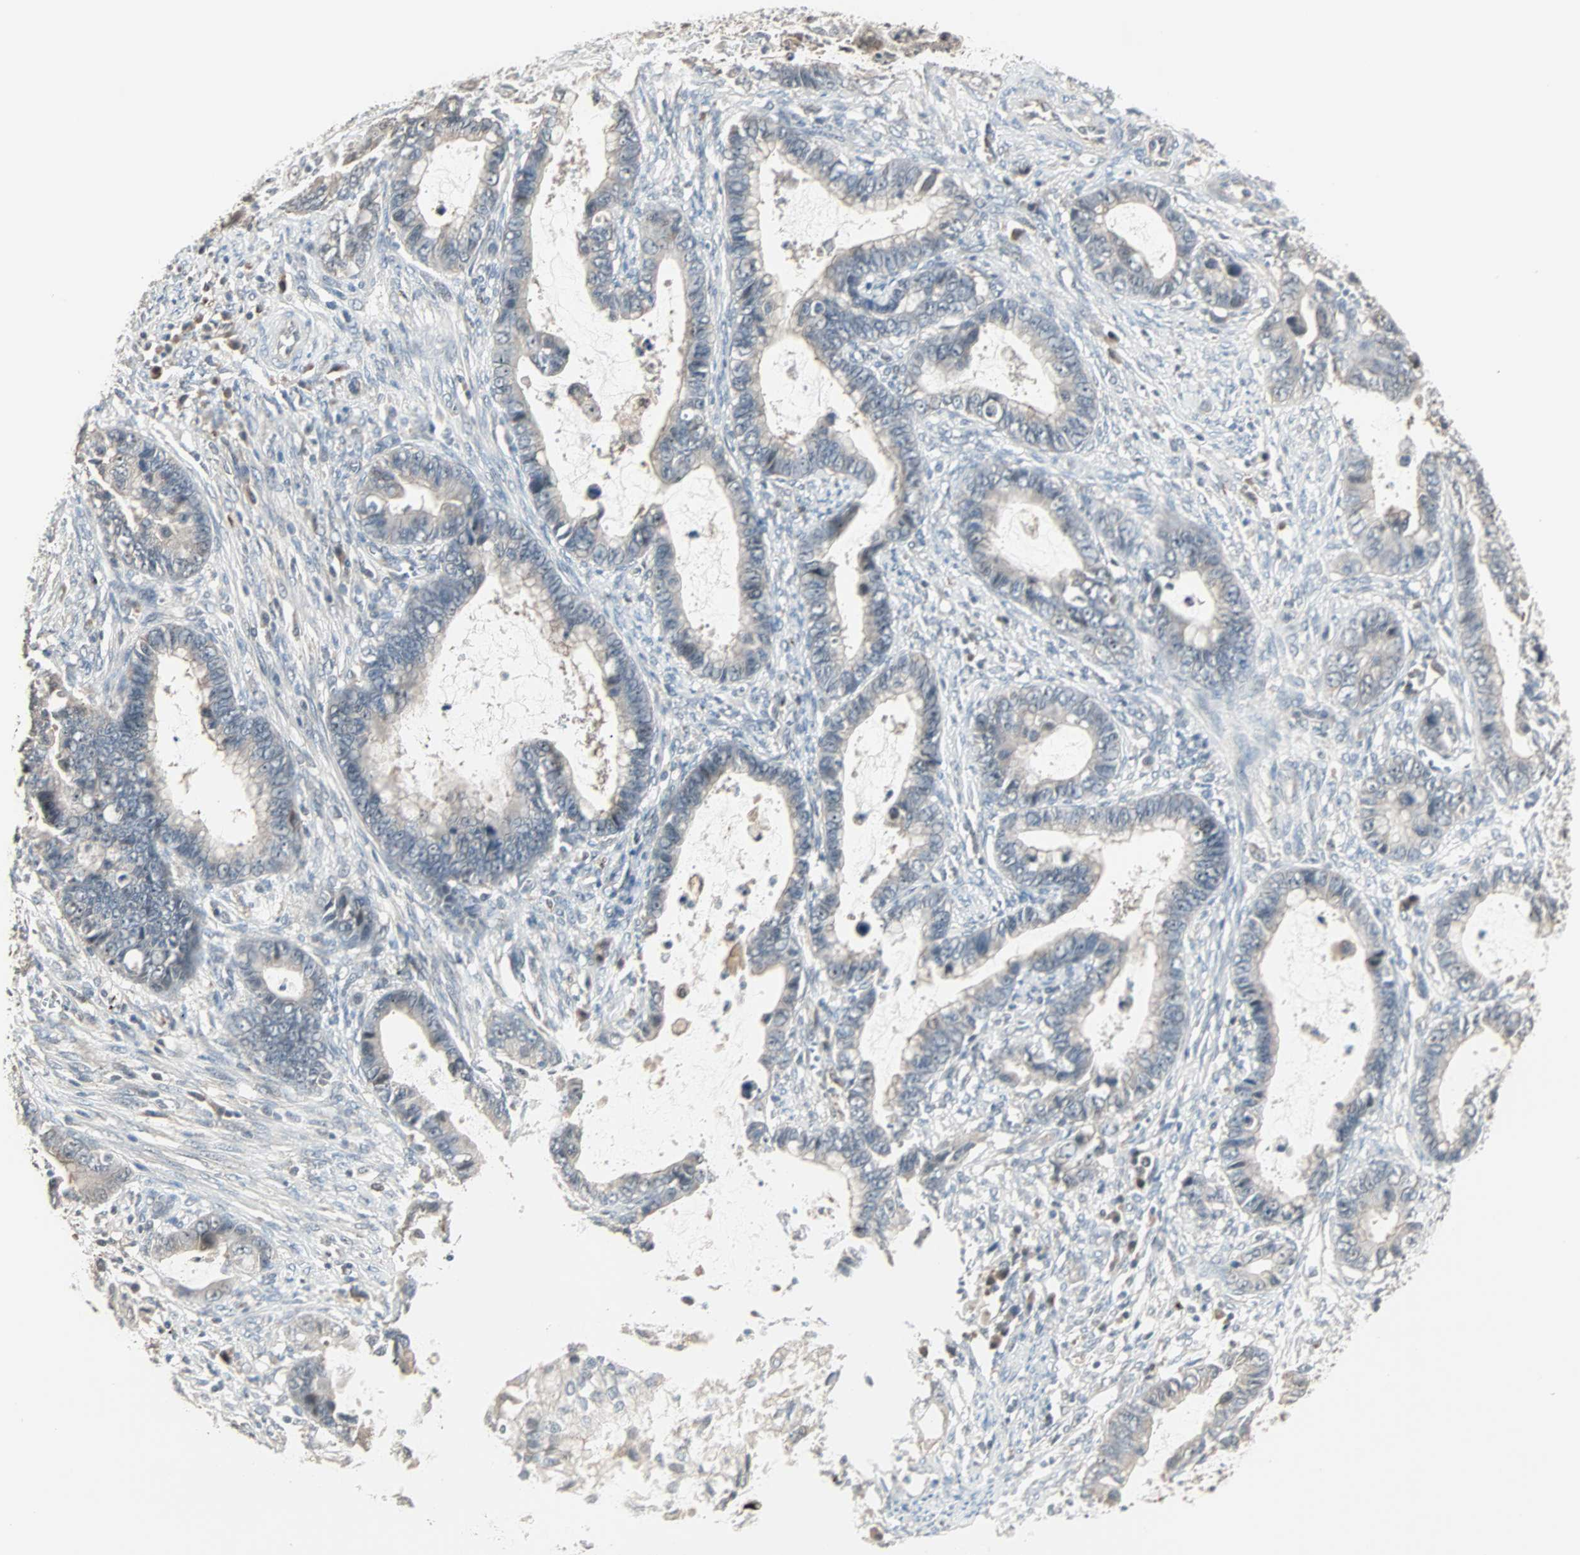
{"staining": {"intensity": "weak", "quantity": "25%-75%", "location": "cytoplasmic/membranous"}, "tissue": "cervical cancer", "cell_type": "Tumor cells", "image_type": "cancer", "snomed": [{"axis": "morphology", "description": "Adenocarcinoma, NOS"}, {"axis": "topography", "description": "Cervix"}], "caption": "DAB immunohistochemical staining of cervical adenocarcinoma demonstrates weak cytoplasmic/membranous protein staining in approximately 25%-75% of tumor cells.", "gene": "KDM4A", "patient": {"sex": "female", "age": 44}}